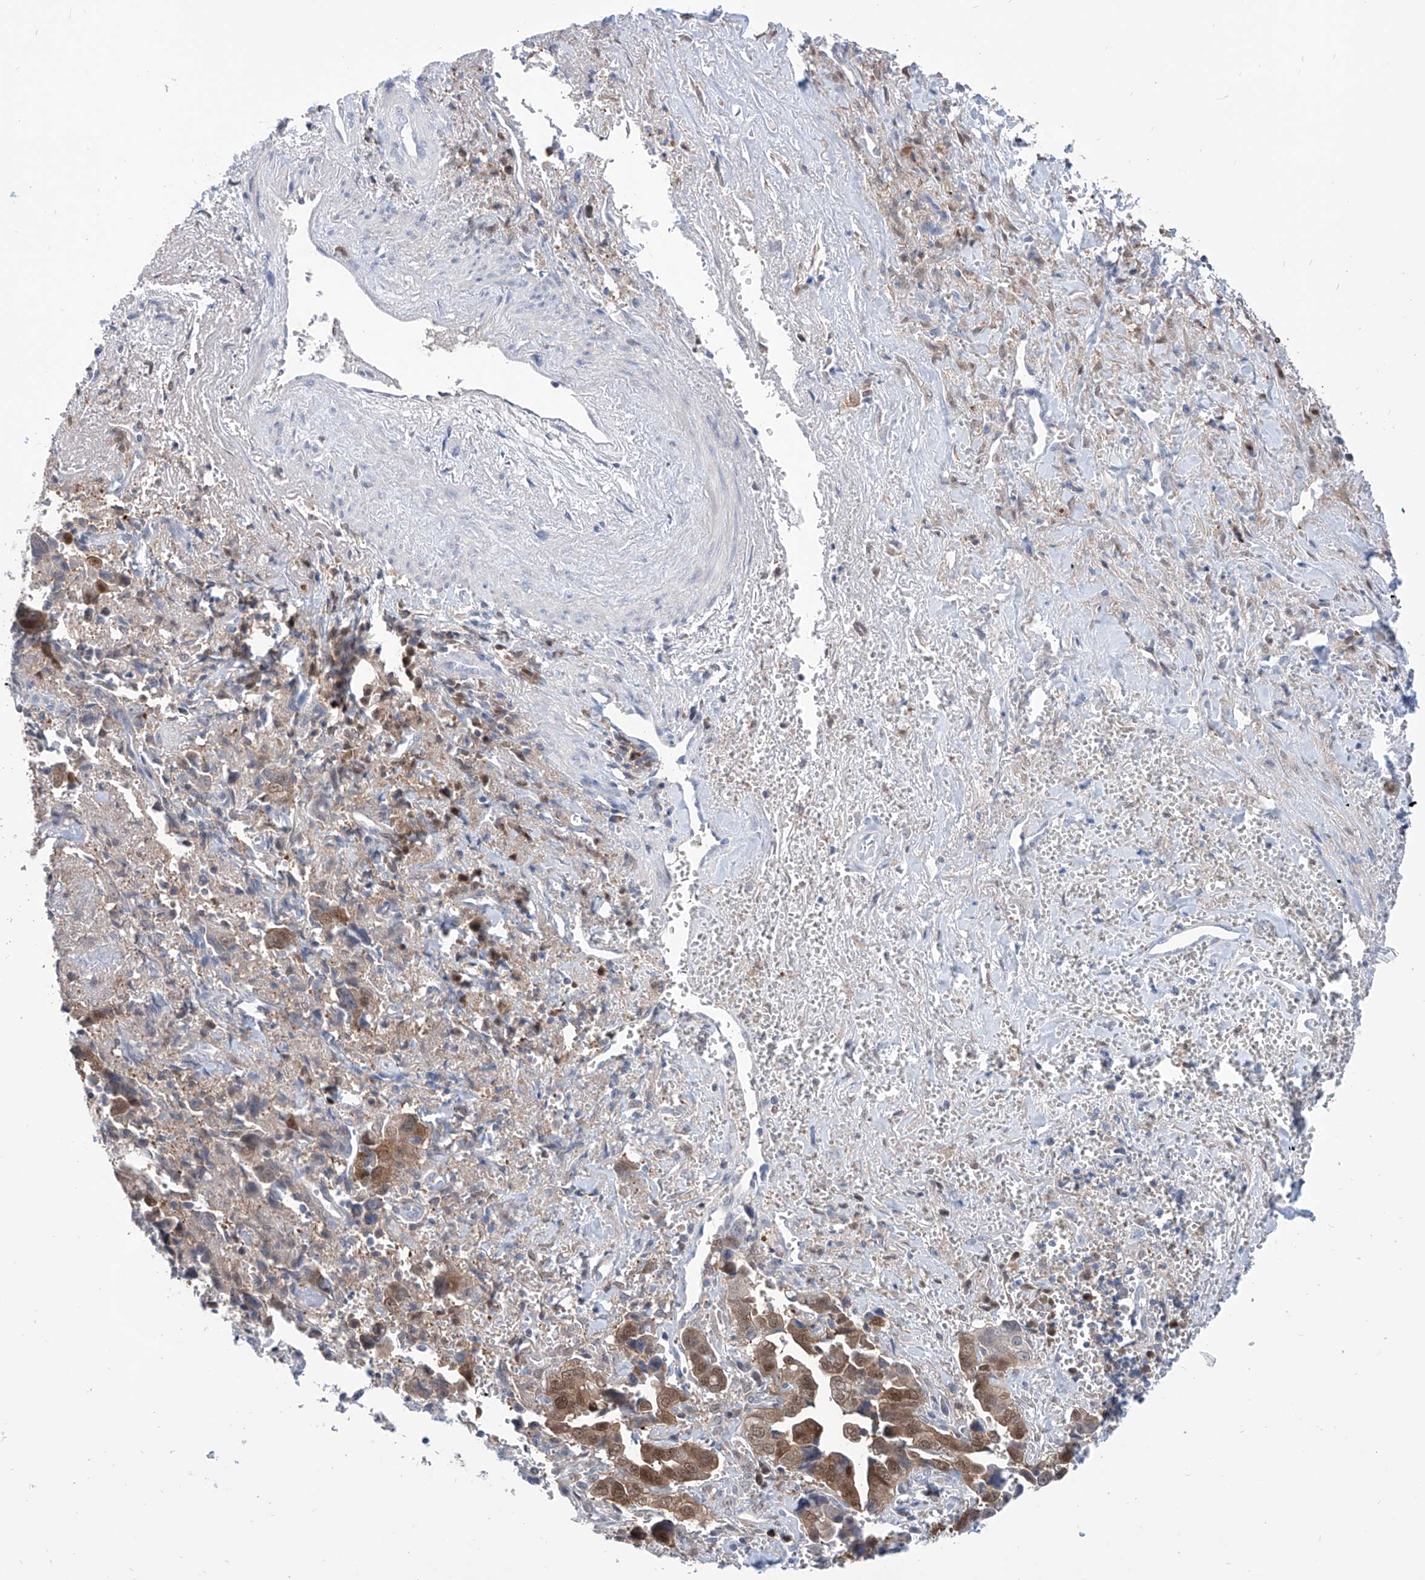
{"staining": {"intensity": "moderate", "quantity": ">75%", "location": "cytoplasmic/membranous,nuclear"}, "tissue": "liver cancer", "cell_type": "Tumor cells", "image_type": "cancer", "snomed": [{"axis": "morphology", "description": "Cholangiocarcinoma"}, {"axis": "topography", "description": "Liver"}], "caption": "An image of human liver cancer stained for a protein displays moderate cytoplasmic/membranous and nuclear brown staining in tumor cells.", "gene": "PDXK", "patient": {"sex": "female", "age": 79}}